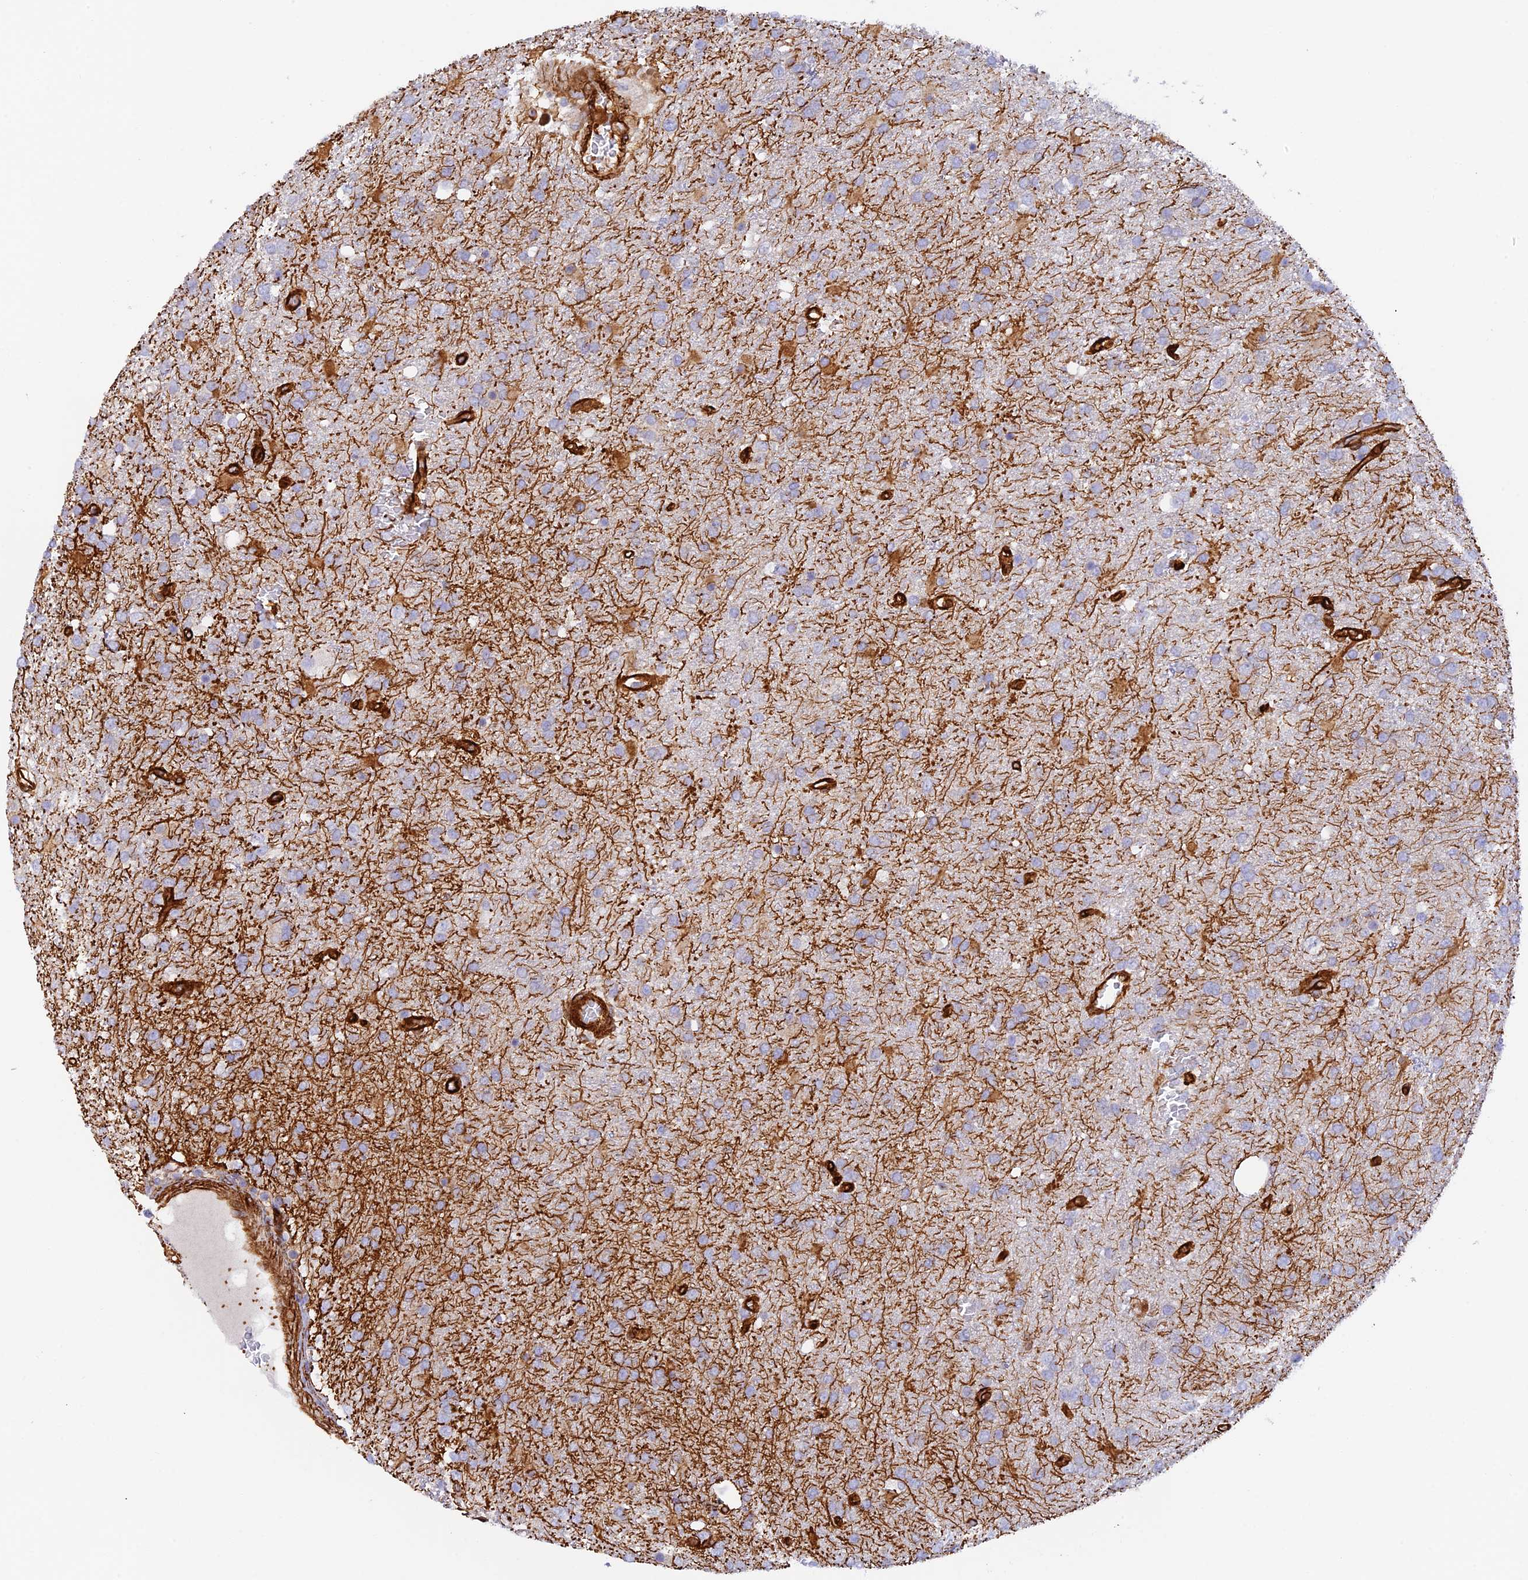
{"staining": {"intensity": "moderate", "quantity": "<25%", "location": "cytoplasmic/membranous"}, "tissue": "glioma", "cell_type": "Tumor cells", "image_type": "cancer", "snomed": [{"axis": "morphology", "description": "Glioma, malignant, High grade"}, {"axis": "topography", "description": "Brain"}], "caption": "Immunohistochemical staining of glioma demonstrates low levels of moderate cytoplasmic/membranous protein positivity in about <25% of tumor cells.", "gene": "MYO9A", "patient": {"sex": "female", "age": 74}}